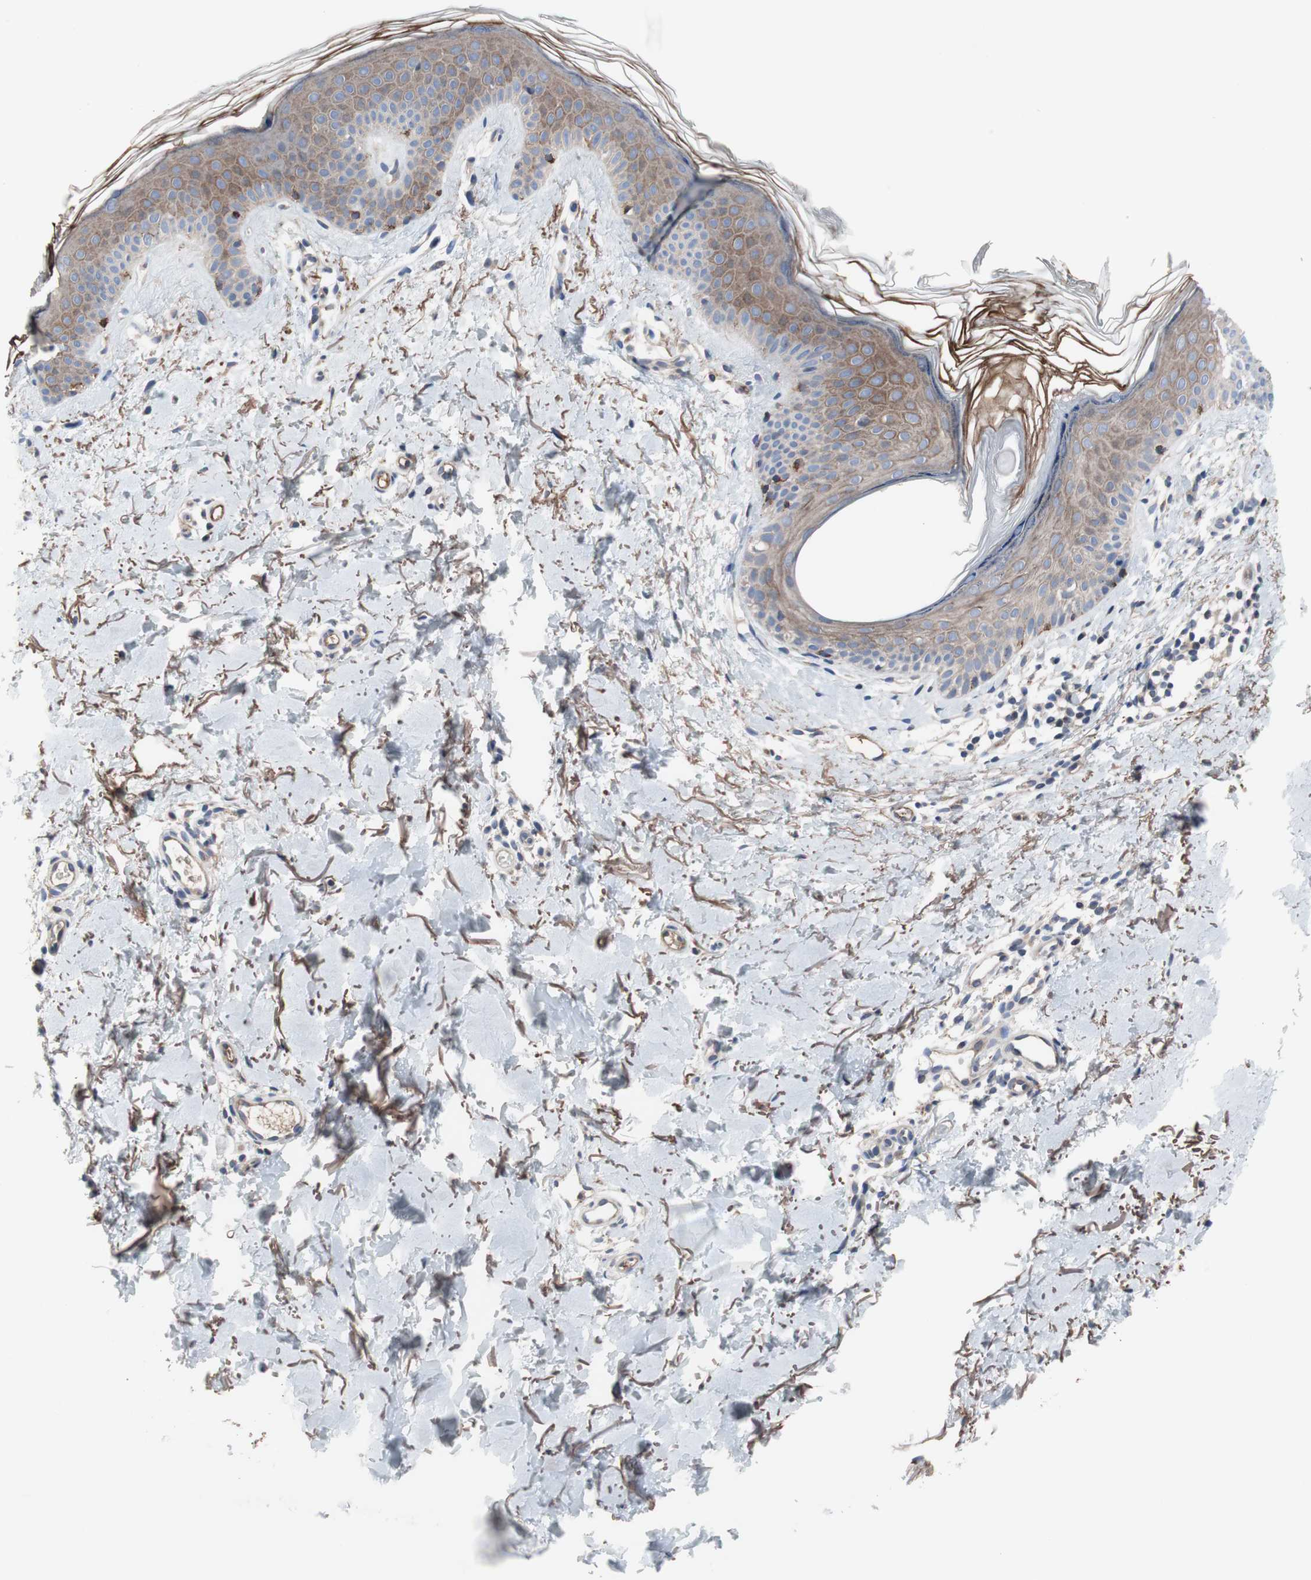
{"staining": {"intensity": "negative", "quantity": "none", "location": "none"}, "tissue": "skin", "cell_type": "Fibroblasts", "image_type": "normal", "snomed": [{"axis": "morphology", "description": "Normal tissue, NOS"}, {"axis": "topography", "description": "Skin"}], "caption": "Photomicrograph shows no significant protein expression in fibroblasts of unremarkable skin.", "gene": "KANSL1", "patient": {"sex": "female", "age": 56}}